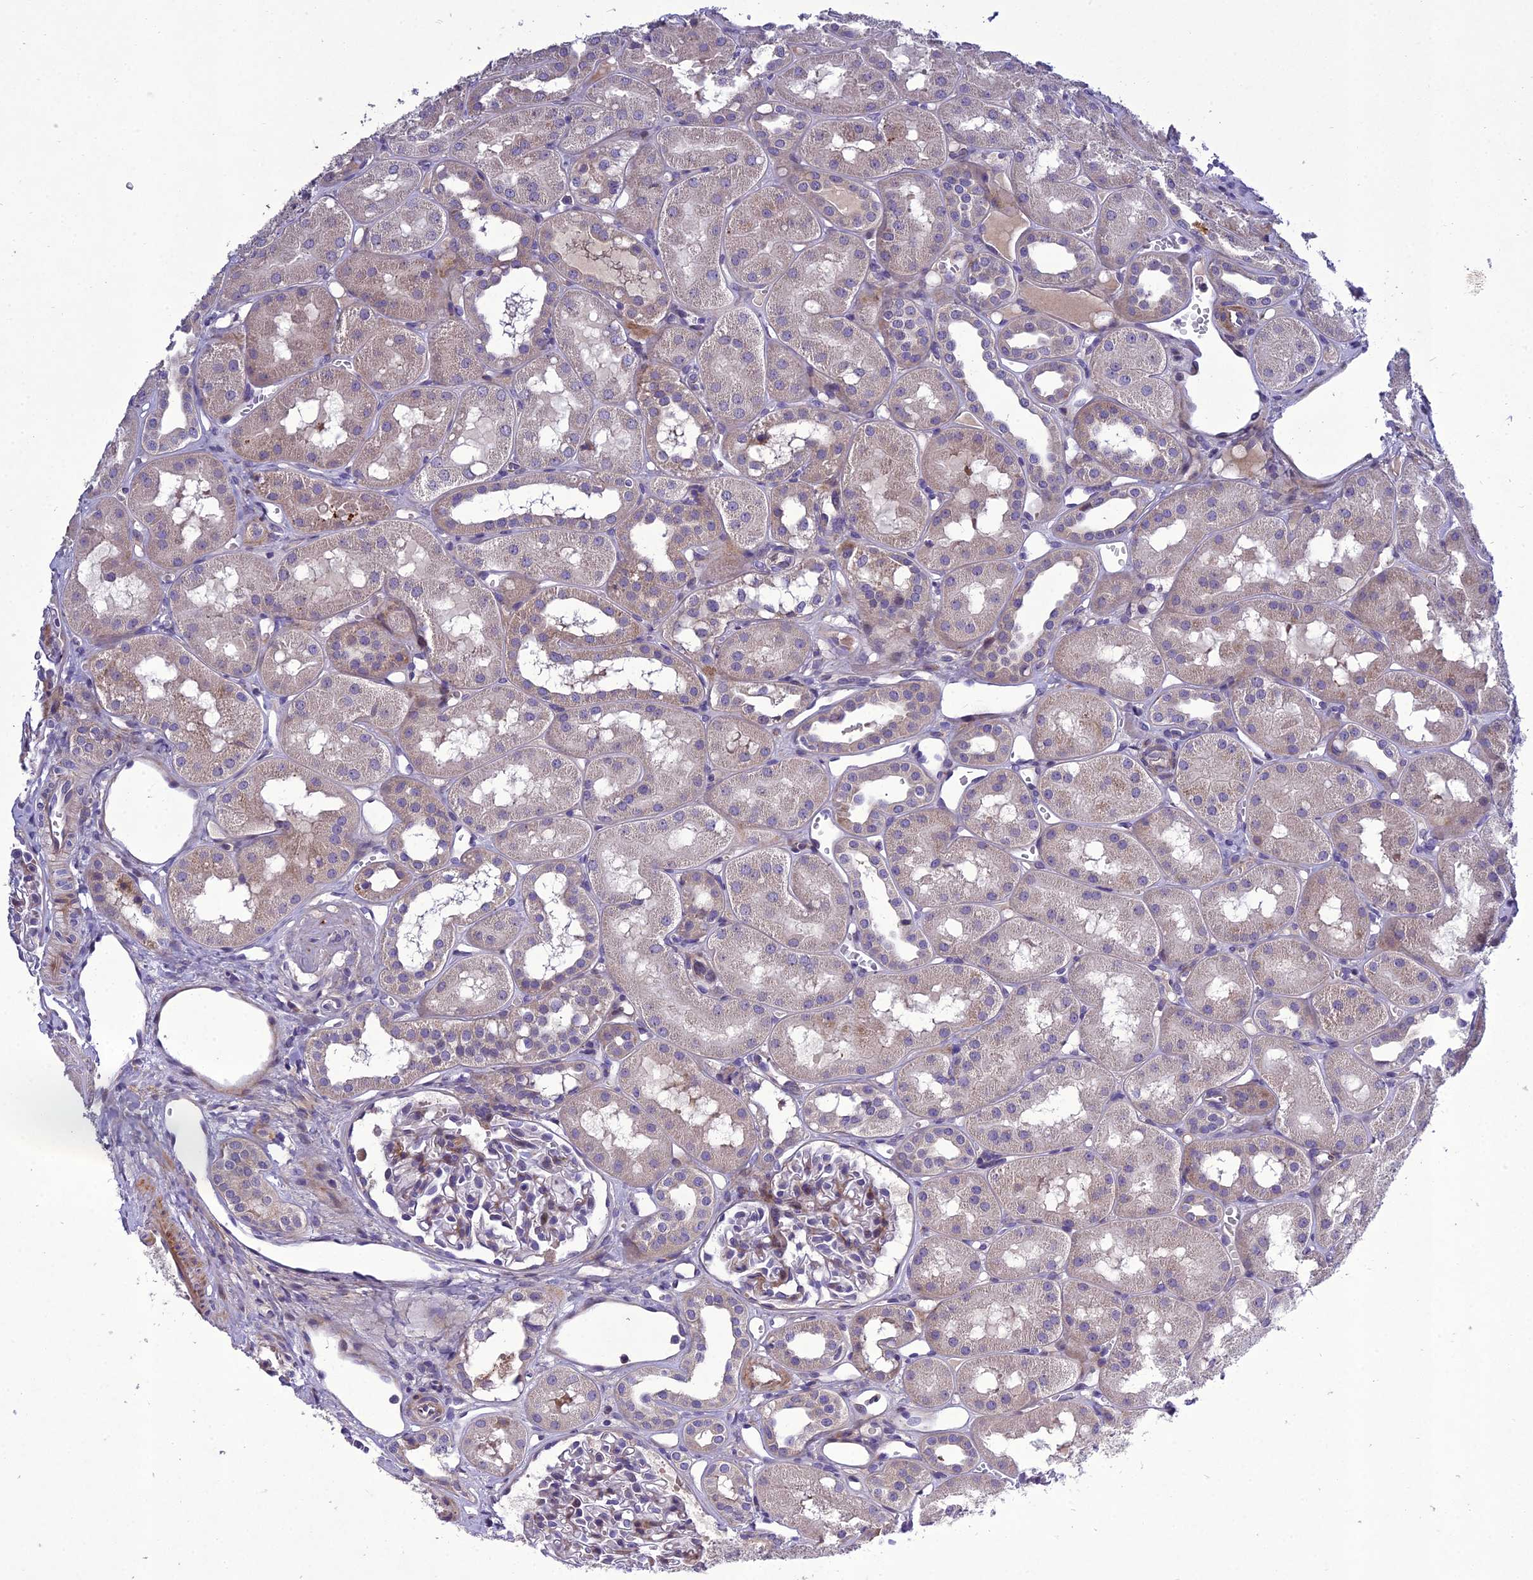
{"staining": {"intensity": "negative", "quantity": "none", "location": "none"}, "tissue": "kidney", "cell_type": "Cells in glomeruli", "image_type": "normal", "snomed": [{"axis": "morphology", "description": "Normal tissue, NOS"}, {"axis": "topography", "description": "Kidney"}], "caption": "The micrograph exhibits no significant expression in cells in glomeruli of kidney.", "gene": "ADIPOR2", "patient": {"sex": "male", "age": 16}}